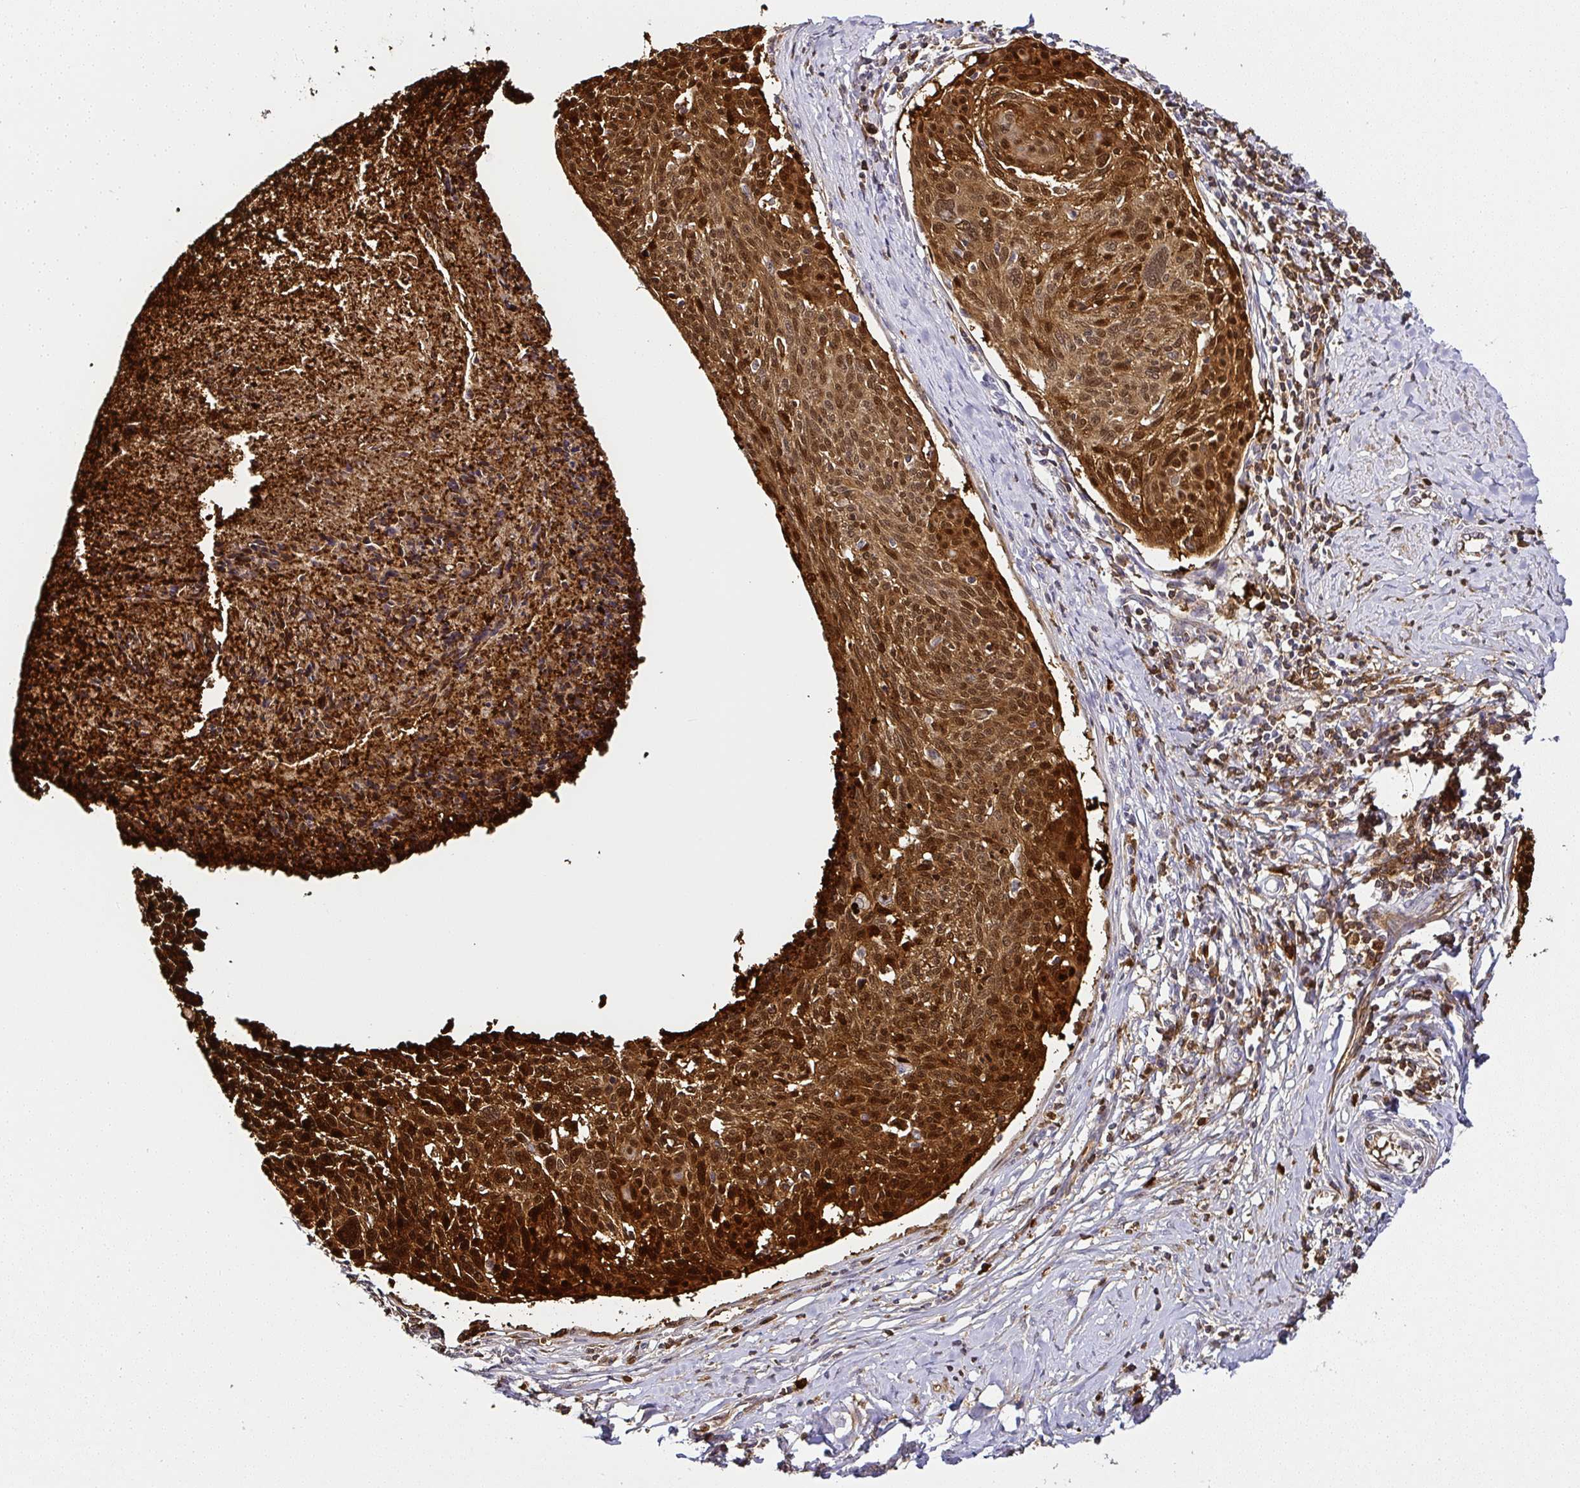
{"staining": {"intensity": "strong", "quantity": ">75%", "location": "cytoplasmic/membranous,nuclear"}, "tissue": "cervical cancer", "cell_type": "Tumor cells", "image_type": "cancer", "snomed": [{"axis": "morphology", "description": "Squamous cell carcinoma, NOS"}, {"axis": "topography", "description": "Cervix"}], "caption": "The photomicrograph reveals immunohistochemical staining of cervical squamous cell carcinoma. There is strong cytoplasmic/membranous and nuclear positivity is present in about >75% of tumor cells. (DAB (3,3'-diaminobenzidine) = brown stain, brightfield microscopy at high magnification).", "gene": "SERPINB3", "patient": {"sex": "female", "age": 49}}